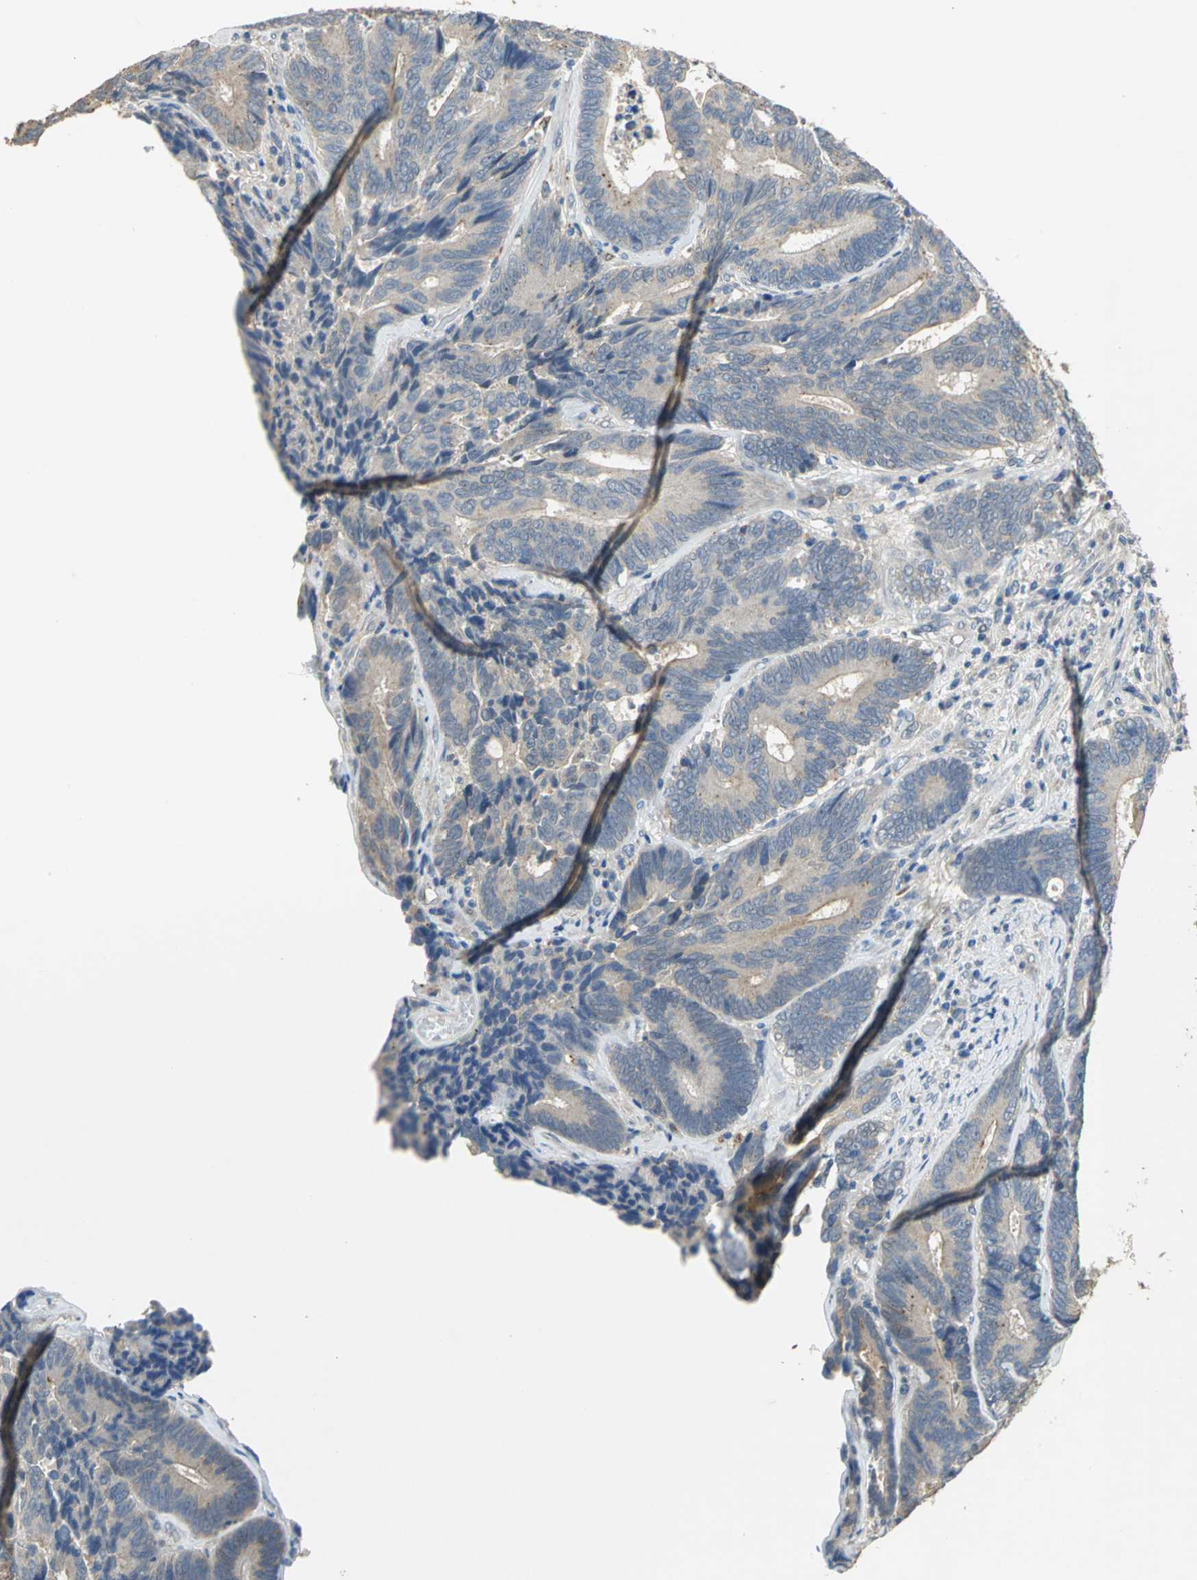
{"staining": {"intensity": "weak", "quantity": "<25%", "location": "cytoplasmic/membranous"}, "tissue": "colorectal cancer", "cell_type": "Tumor cells", "image_type": "cancer", "snomed": [{"axis": "morphology", "description": "Adenocarcinoma, NOS"}, {"axis": "topography", "description": "Colon"}], "caption": "This histopathology image is of colorectal cancer stained with IHC to label a protein in brown with the nuclei are counter-stained blue. There is no expression in tumor cells.", "gene": "IL17RB", "patient": {"sex": "female", "age": 78}}